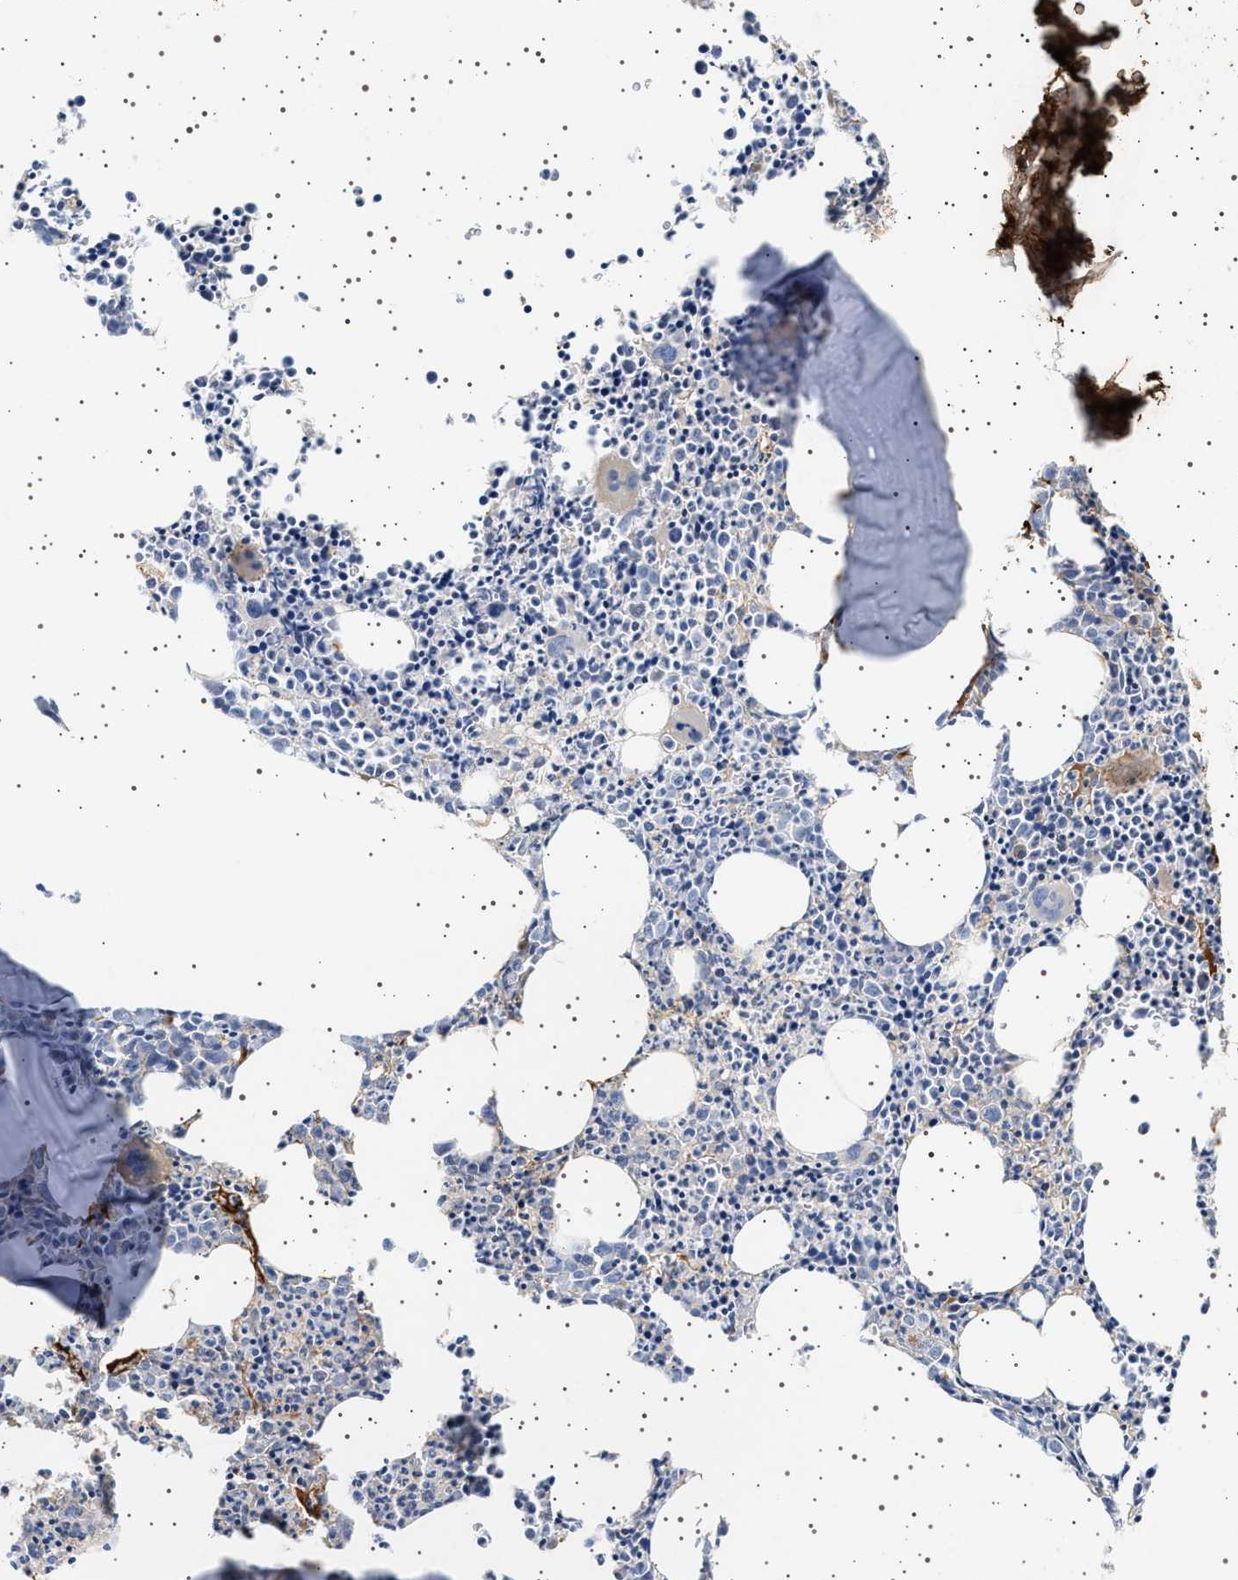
{"staining": {"intensity": "moderate", "quantity": "25%-75%", "location": "cytoplasmic/membranous"}, "tissue": "bone marrow", "cell_type": "Hematopoietic cells", "image_type": "normal", "snomed": [{"axis": "morphology", "description": "Normal tissue, NOS"}, {"axis": "morphology", "description": "Inflammation, NOS"}, {"axis": "topography", "description": "Bone marrow"}], "caption": "IHC histopathology image of normal bone marrow stained for a protein (brown), which reveals medium levels of moderate cytoplasmic/membranous positivity in approximately 25%-75% of hematopoietic cells.", "gene": "FICD", "patient": {"sex": "male", "age": 31}}